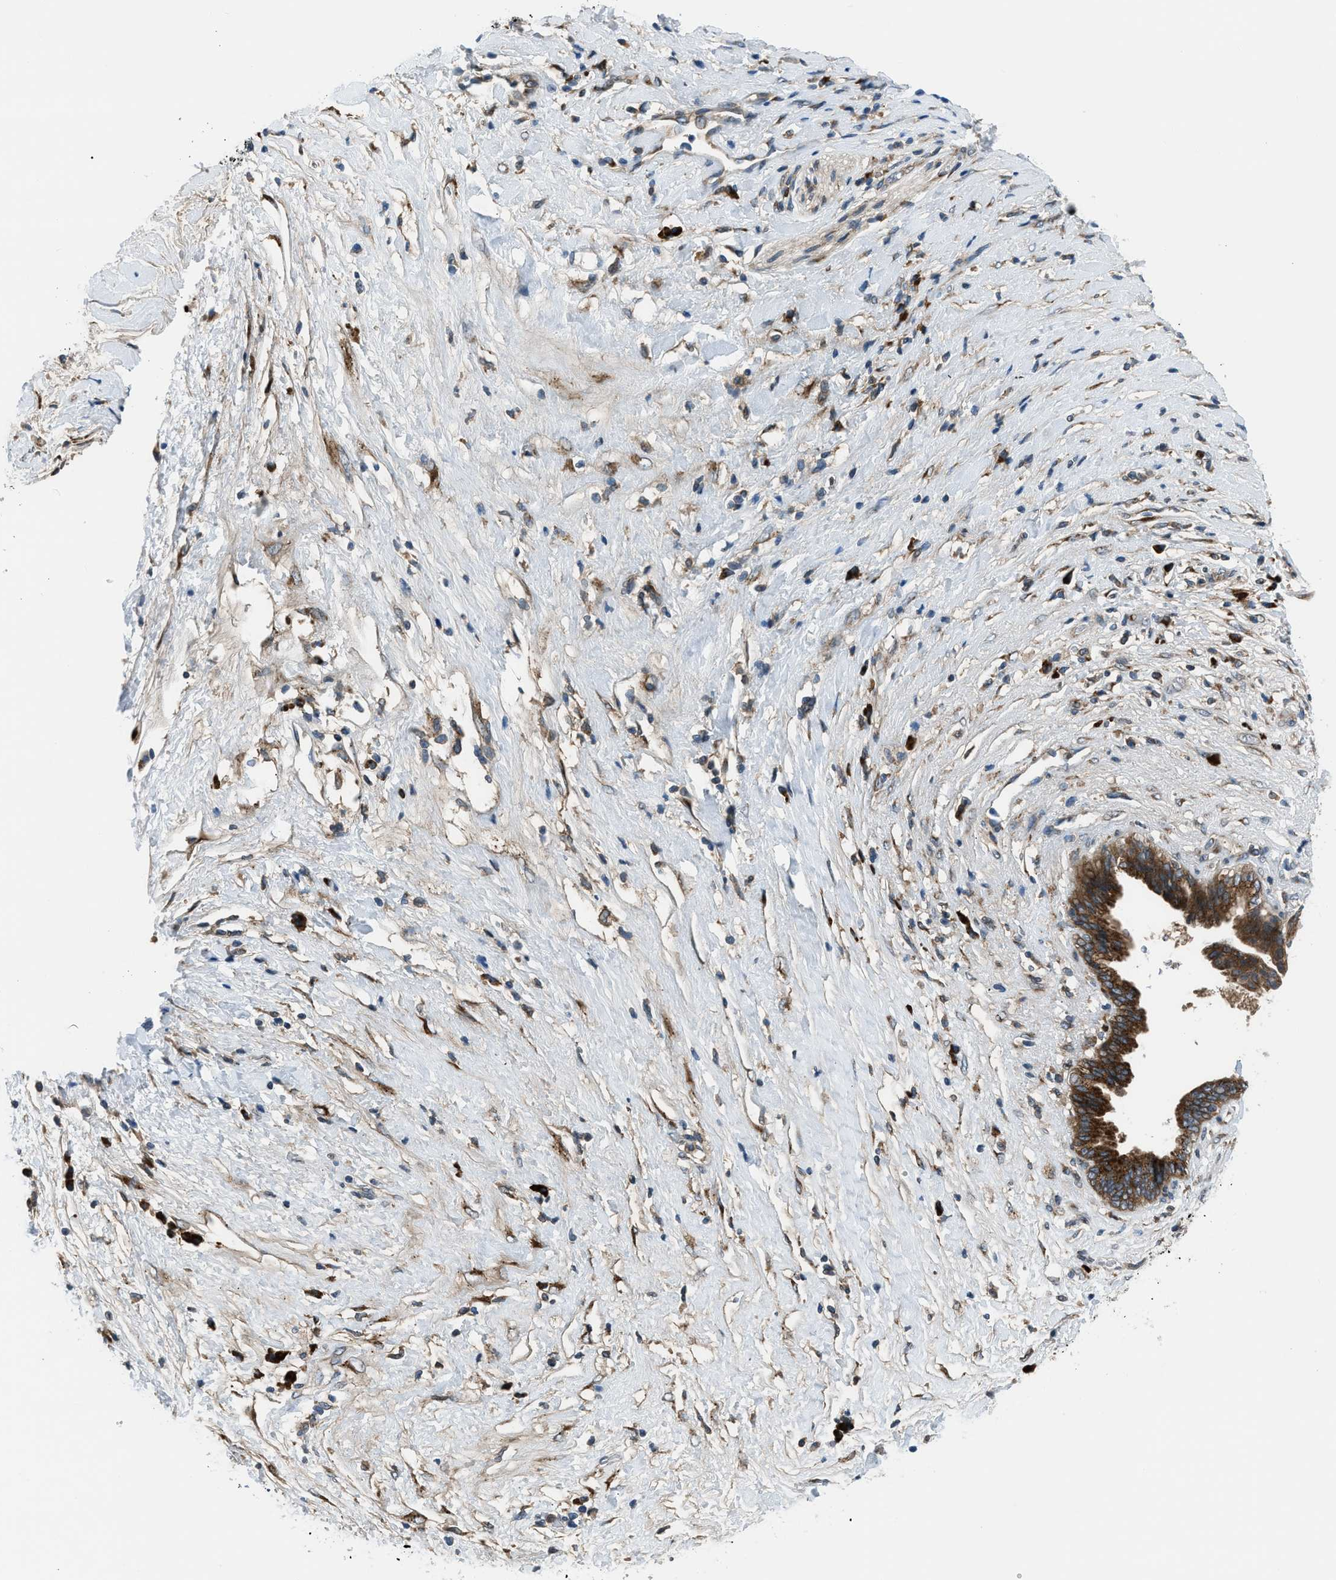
{"staining": {"intensity": "moderate", "quantity": ">75%", "location": "cytoplasmic/membranous"}, "tissue": "pancreatic cancer", "cell_type": "Tumor cells", "image_type": "cancer", "snomed": [{"axis": "morphology", "description": "Adenocarcinoma, NOS"}, {"axis": "topography", "description": "Pancreas"}], "caption": "Pancreatic cancer stained for a protein demonstrates moderate cytoplasmic/membranous positivity in tumor cells.", "gene": "EDARADD", "patient": {"sex": "female", "age": 56}}